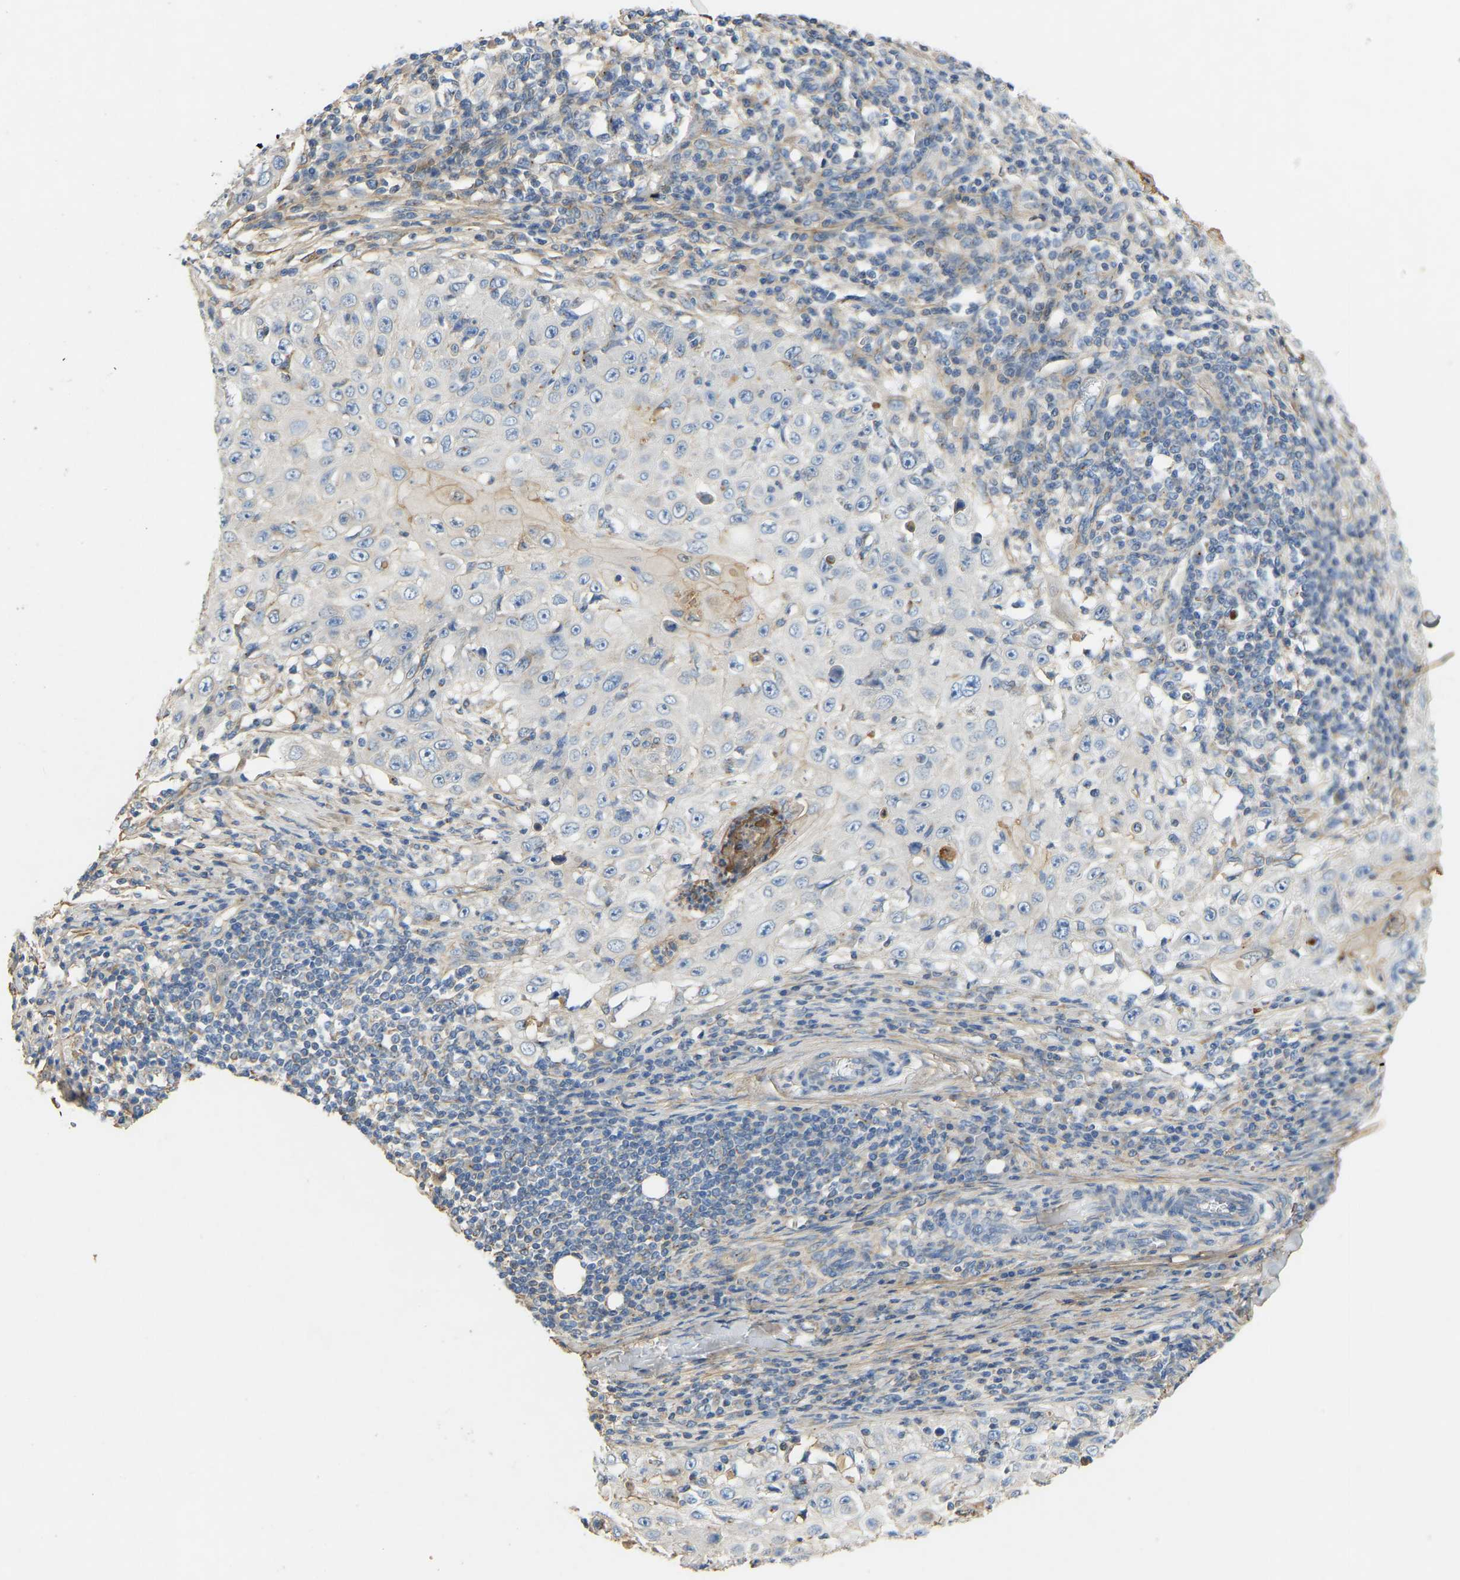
{"staining": {"intensity": "negative", "quantity": "none", "location": "none"}, "tissue": "skin cancer", "cell_type": "Tumor cells", "image_type": "cancer", "snomed": [{"axis": "morphology", "description": "Squamous cell carcinoma, NOS"}, {"axis": "topography", "description": "Skin"}], "caption": "Skin cancer (squamous cell carcinoma) was stained to show a protein in brown. There is no significant staining in tumor cells.", "gene": "TECTA", "patient": {"sex": "male", "age": 86}}